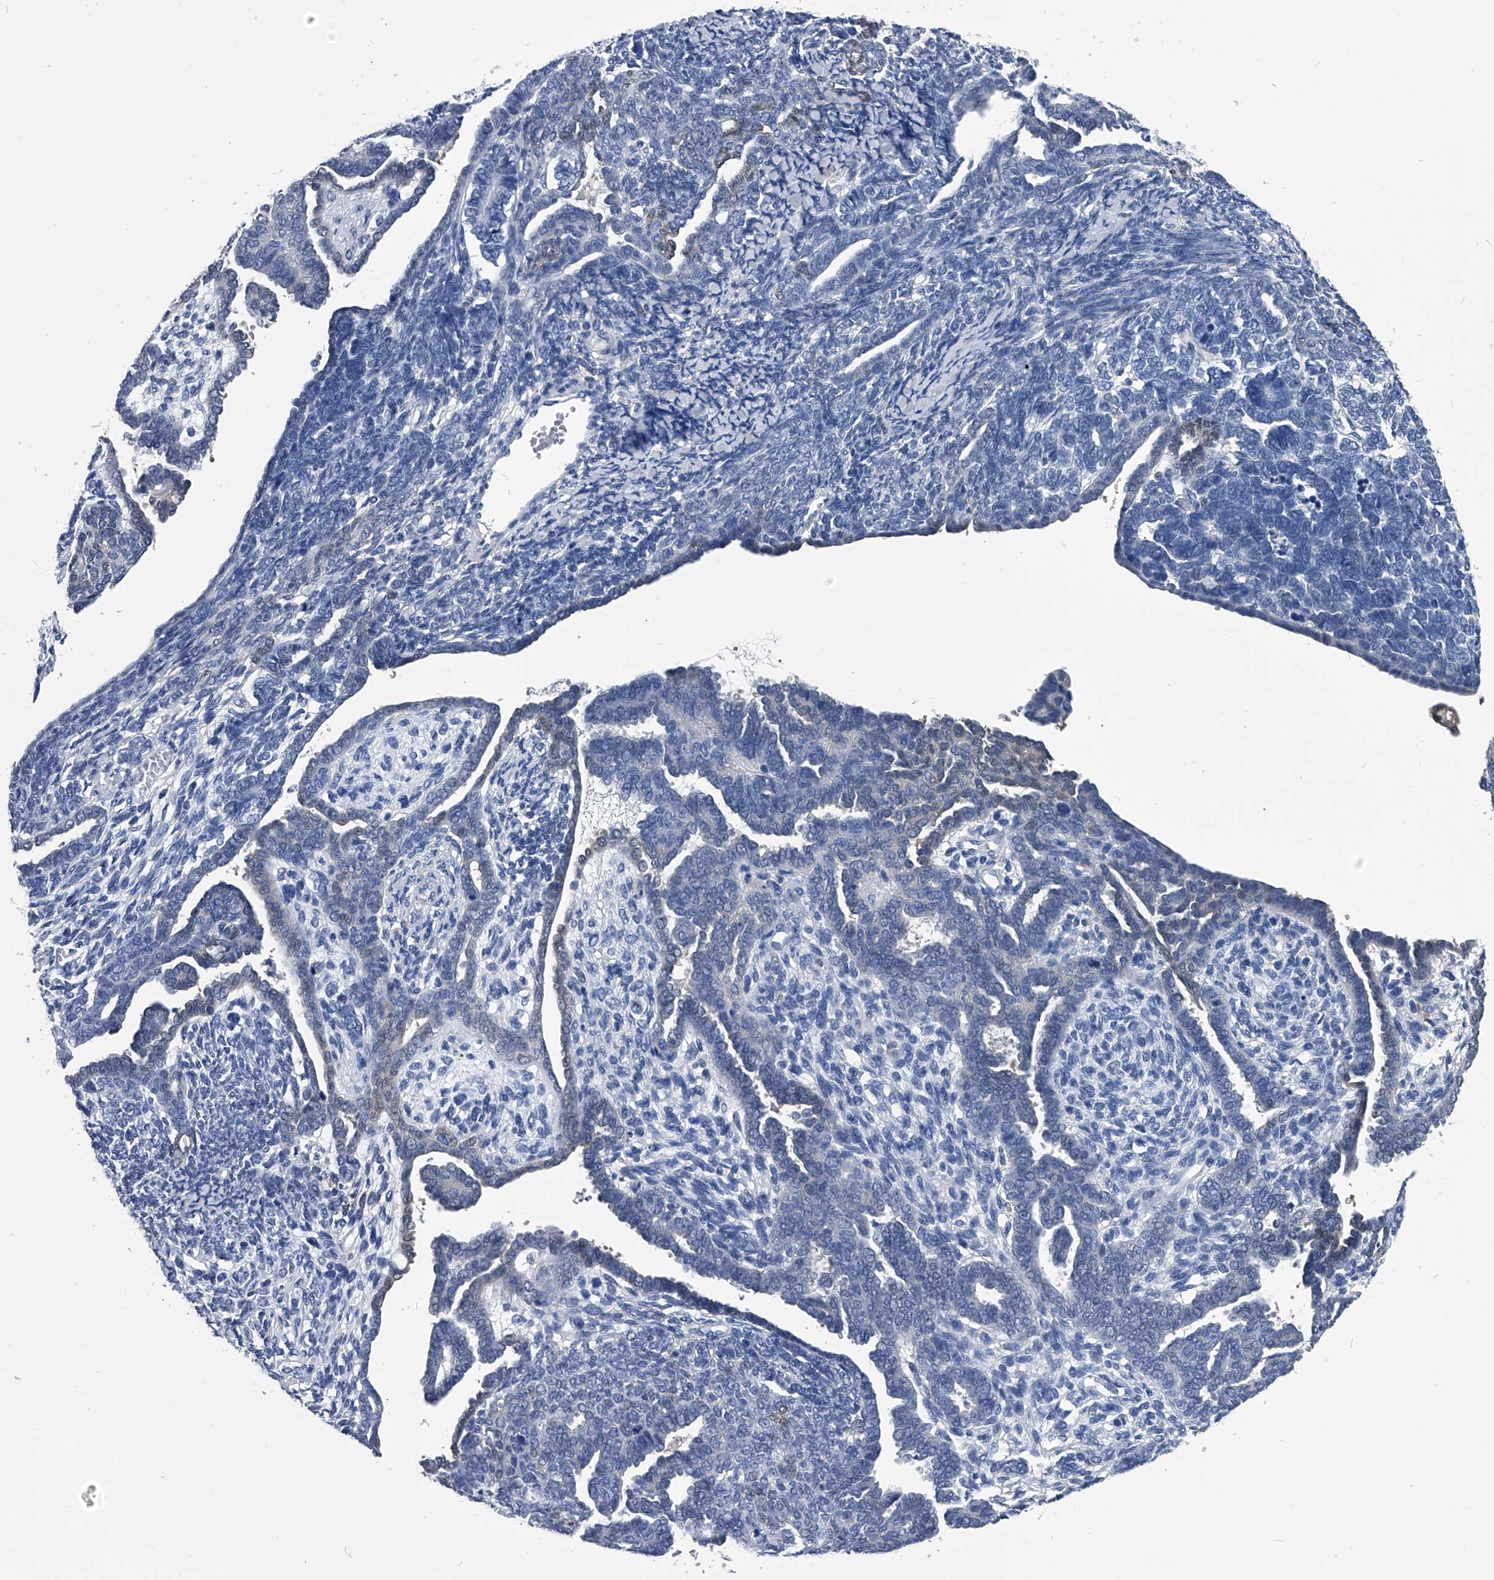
{"staining": {"intensity": "negative", "quantity": "none", "location": "none"}, "tissue": "endometrial cancer", "cell_type": "Tumor cells", "image_type": "cancer", "snomed": [{"axis": "morphology", "description": "Neoplasm, malignant, NOS"}, {"axis": "topography", "description": "Endometrium"}], "caption": "Endometrial cancer stained for a protein using immunohistochemistry reveals no expression tumor cells.", "gene": "PDXK", "patient": {"sex": "female", "age": 74}}